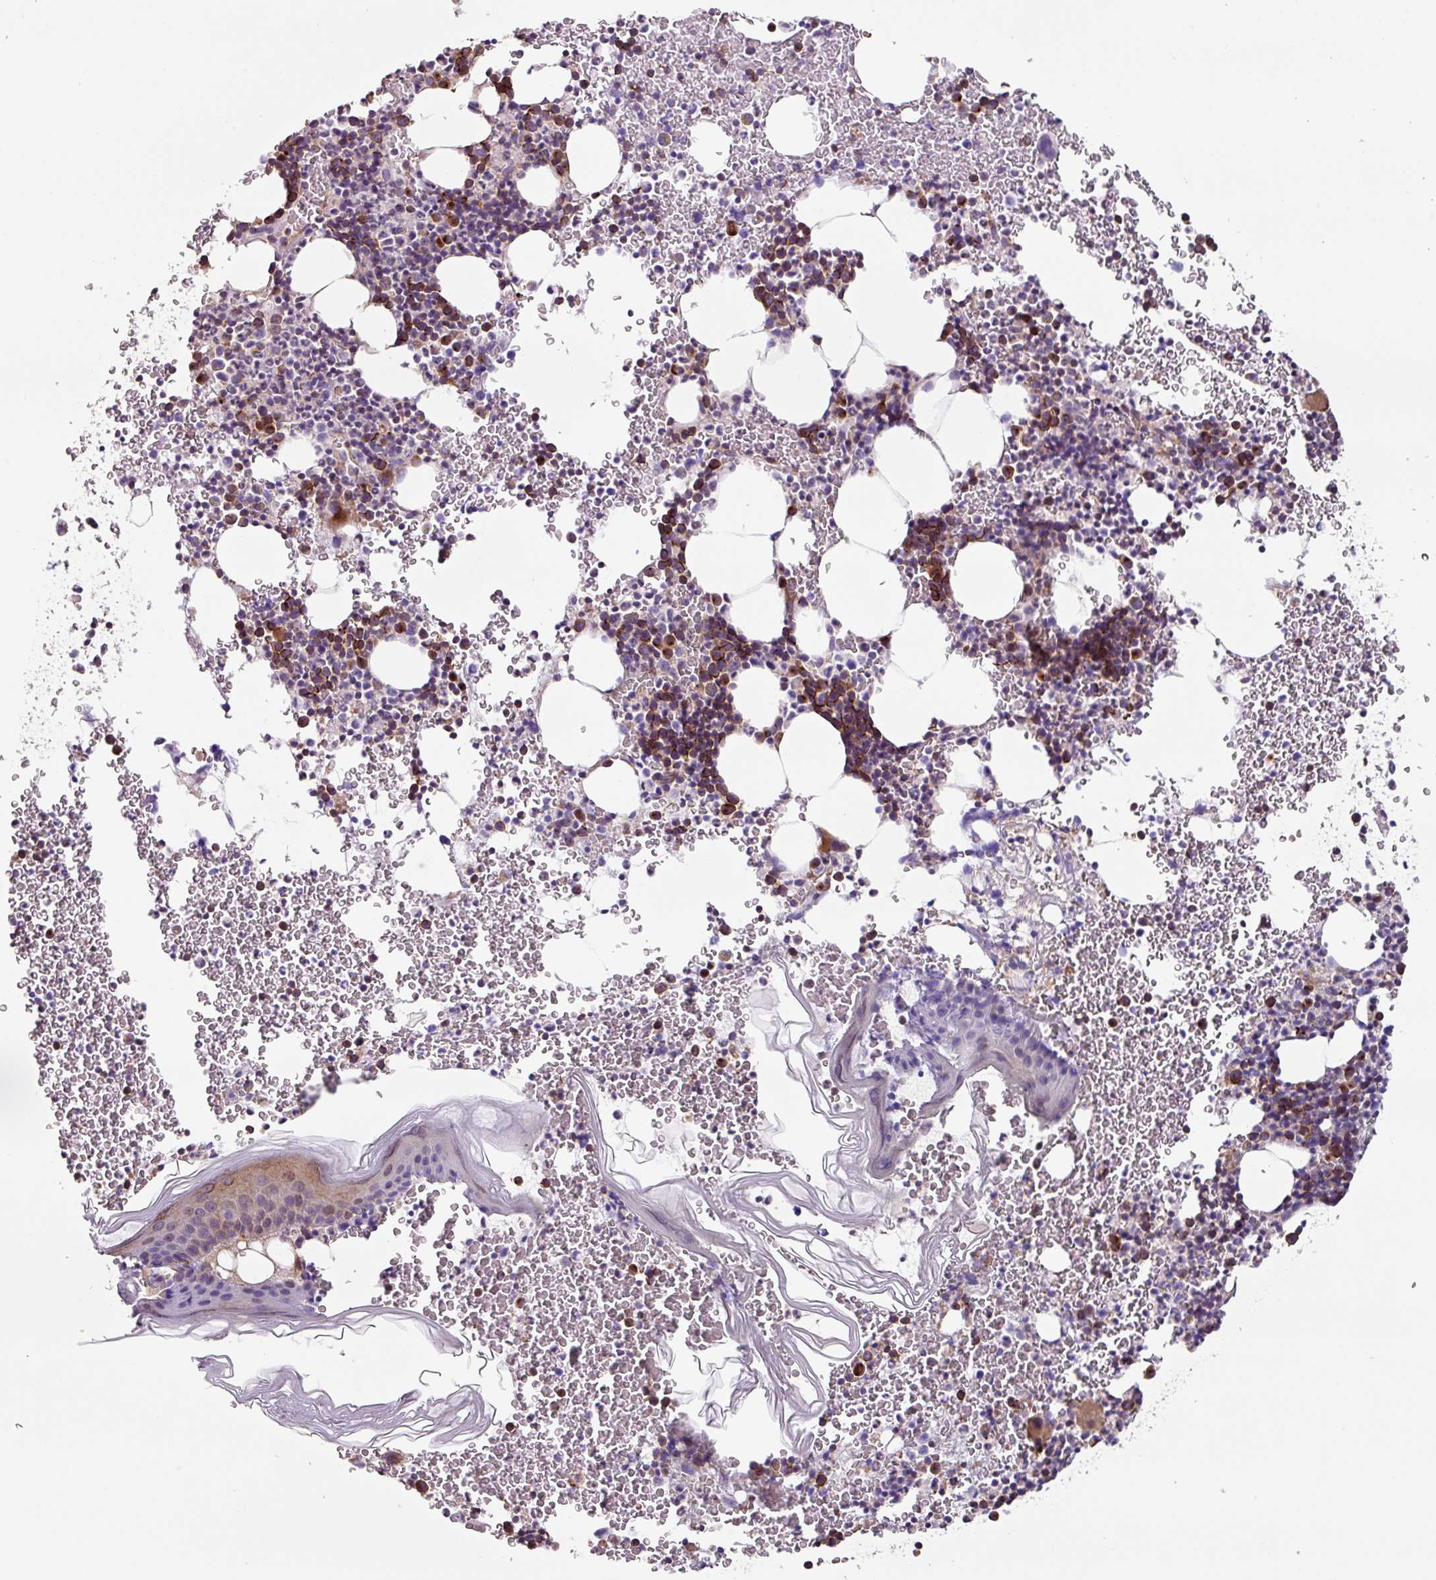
{"staining": {"intensity": "moderate", "quantity": "25%-75%", "location": "cytoplasmic/membranous"}, "tissue": "bone marrow", "cell_type": "Hematopoietic cells", "image_type": "normal", "snomed": [{"axis": "morphology", "description": "Normal tissue, NOS"}, {"axis": "topography", "description": "Bone marrow"}], "caption": "Immunohistochemistry histopathology image of unremarkable bone marrow: bone marrow stained using IHC exhibits medium levels of moderate protein expression localized specifically in the cytoplasmic/membranous of hematopoietic cells, appearing as a cytoplasmic/membranous brown color.", "gene": "MRRF", "patient": {"sex": "male", "age": 61}}